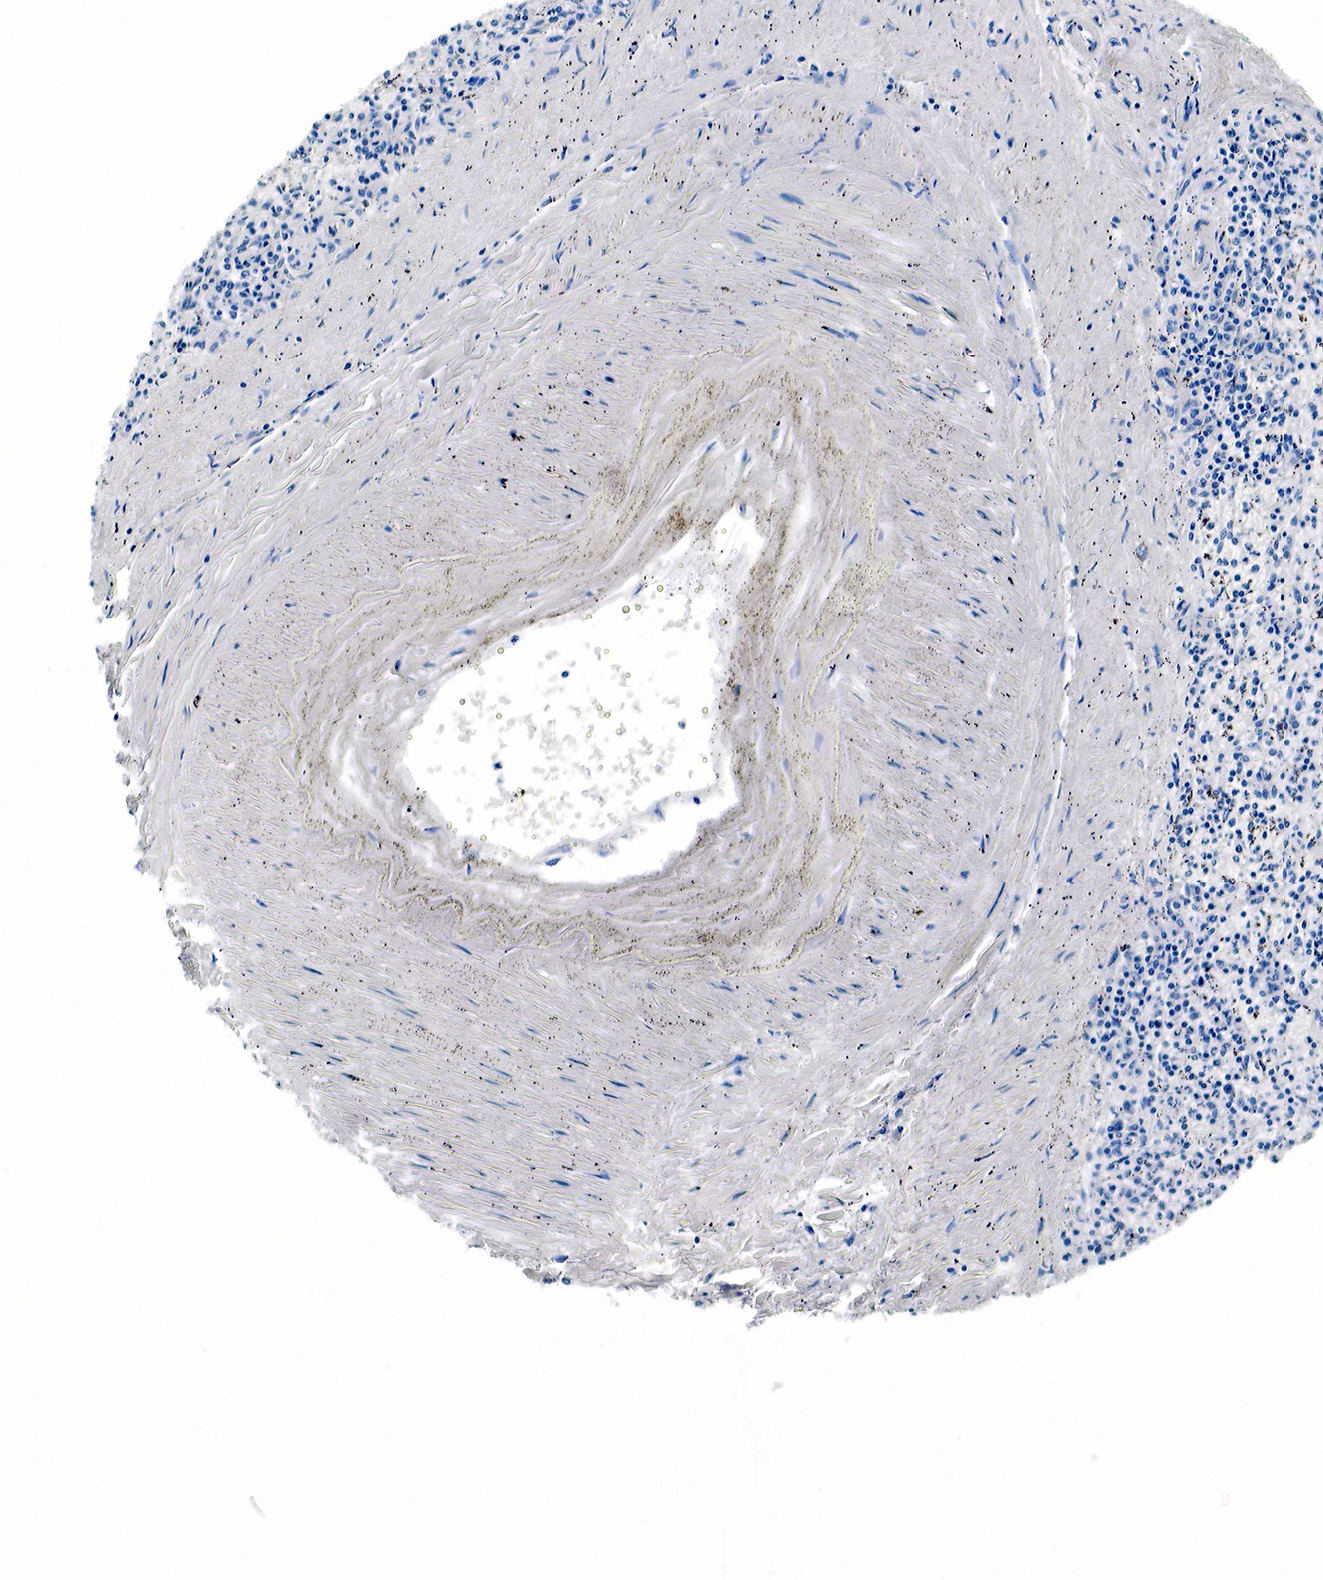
{"staining": {"intensity": "negative", "quantity": "none", "location": "none"}, "tissue": "spleen", "cell_type": "Cells in red pulp", "image_type": "normal", "snomed": [{"axis": "morphology", "description": "Normal tissue, NOS"}, {"axis": "topography", "description": "Spleen"}], "caption": "DAB immunohistochemical staining of normal spleen displays no significant staining in cells in red pulp. (DAB immunohistochemistry, high magnification).", "gene": "KLK3", "patient": {"sex": "male", "age": 72}}